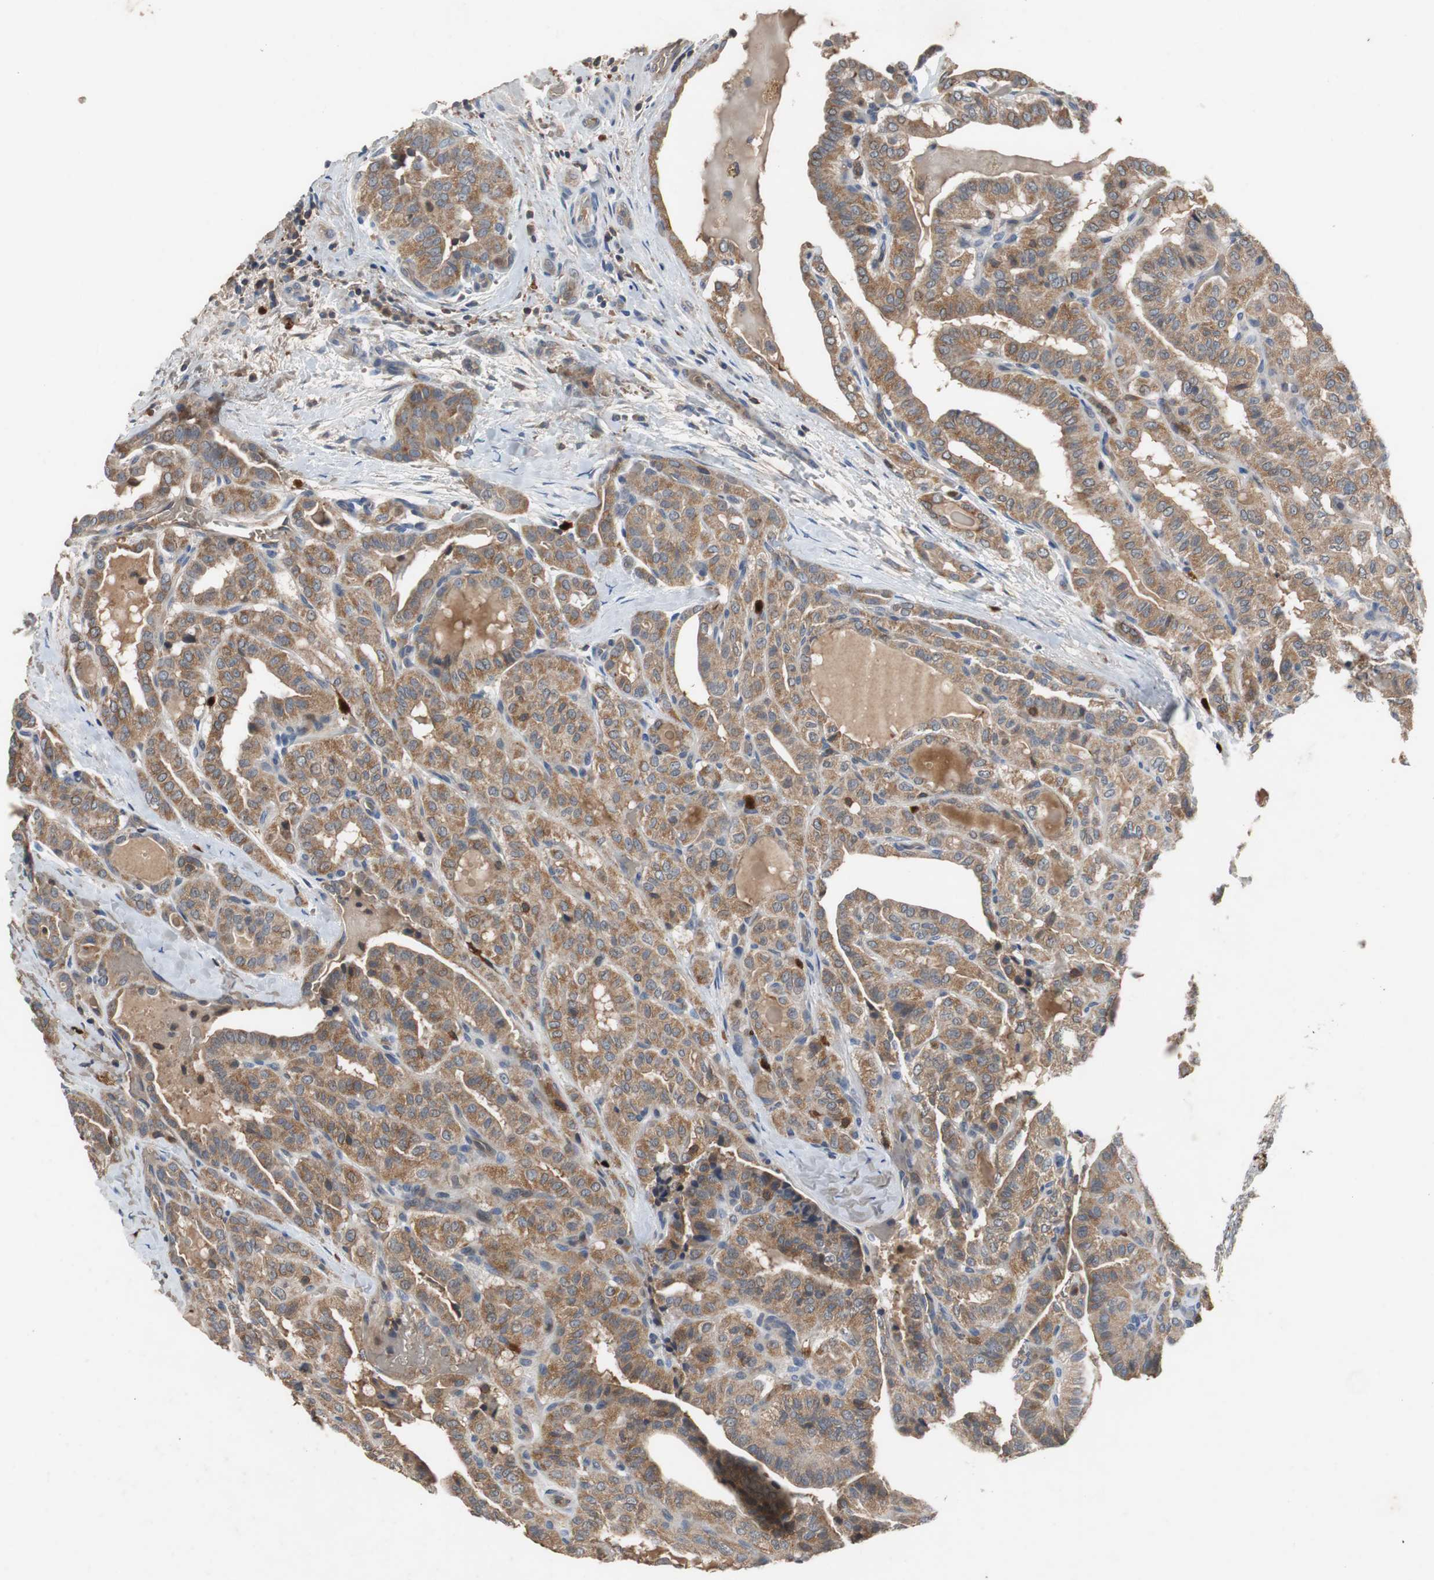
{"staining": {"intensity": "moderate", "quantity": ">75%", "location": "cytoplasmic/membranous"}, "tissue": "thyroid cancer", "cell_type": "Tumor cells", "image_type": "cancer", "snomed": [{"axis": "morphology", "description": "Papillary adenocarcinoma, NOS"}, {"axis": "topography", "description": "Thyroid gland"}], "caption": "Moderate cytoplasmic/membranous positivity is identified in approximately >75% of tumor cells in thyroid cancer (papillary adenocarcinoma). The staining was performed using DAB, with brown indicating positive protein expression. Nuclei are stained blue with hematoxylin.", "gene": "CALB2", "patient": {"sex": "male", "age": 77}}